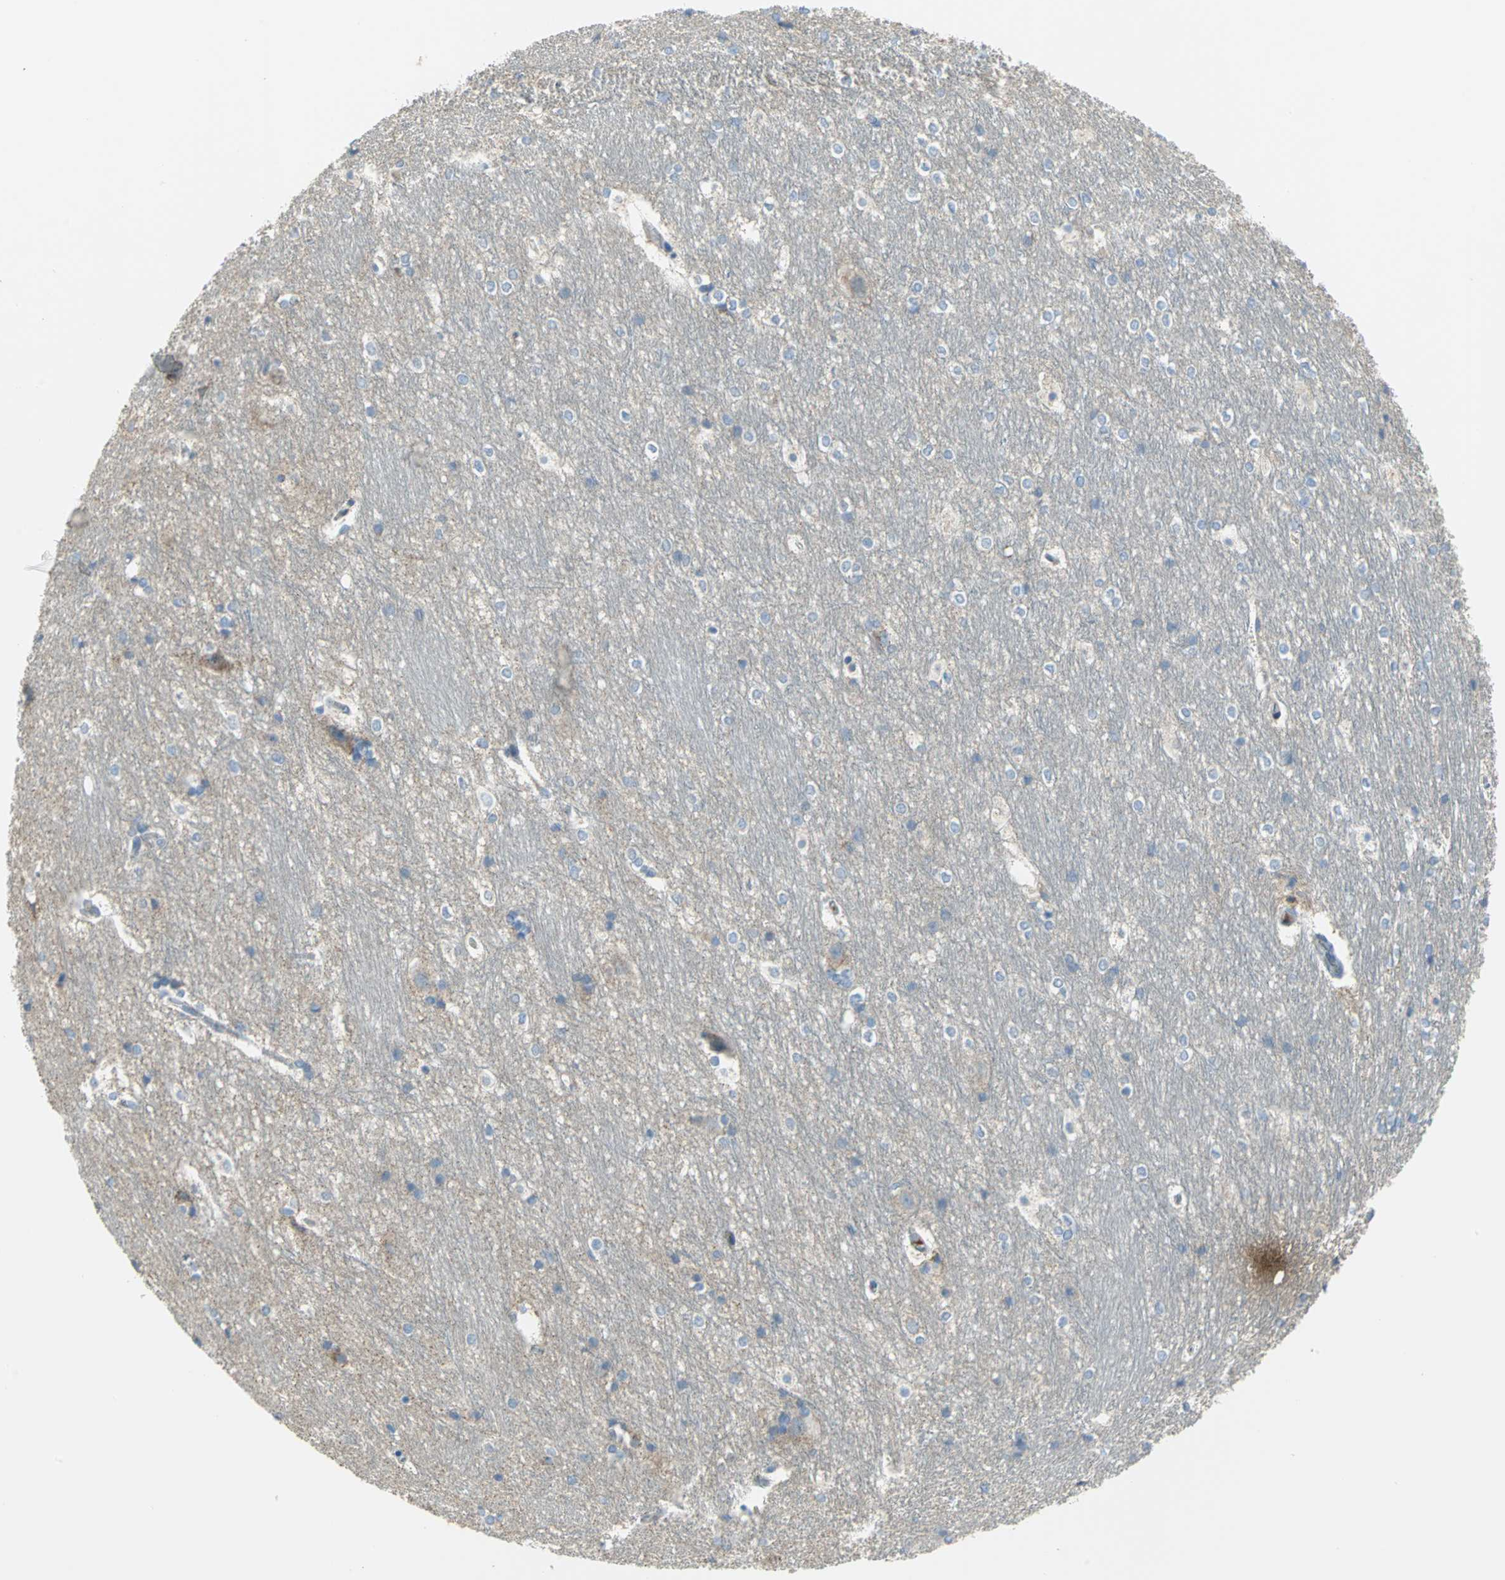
{"staining": {"intensity": "negative", "quantity": "none", "location": "none"}, "tissue": "hippocampus", "cell_type": "Glial cells", "image_type": "normal", "snomed": [{"axis": "morphology", "description": "Normal tissue, NOS"}, {"axis": "topography", "description": "Hippocampus"}], "caption": "Immunohistochemistry micrograph of unremarkable human hippocampus stained for a protein (brown), which shows no expression in glial cells. (DAB (3,3'-diaminobenzidine) IHC visualized using brightfield microscopy, high magnification).", "gene": "ALOX15", "patient": {"sex": "female", "age": 19}}